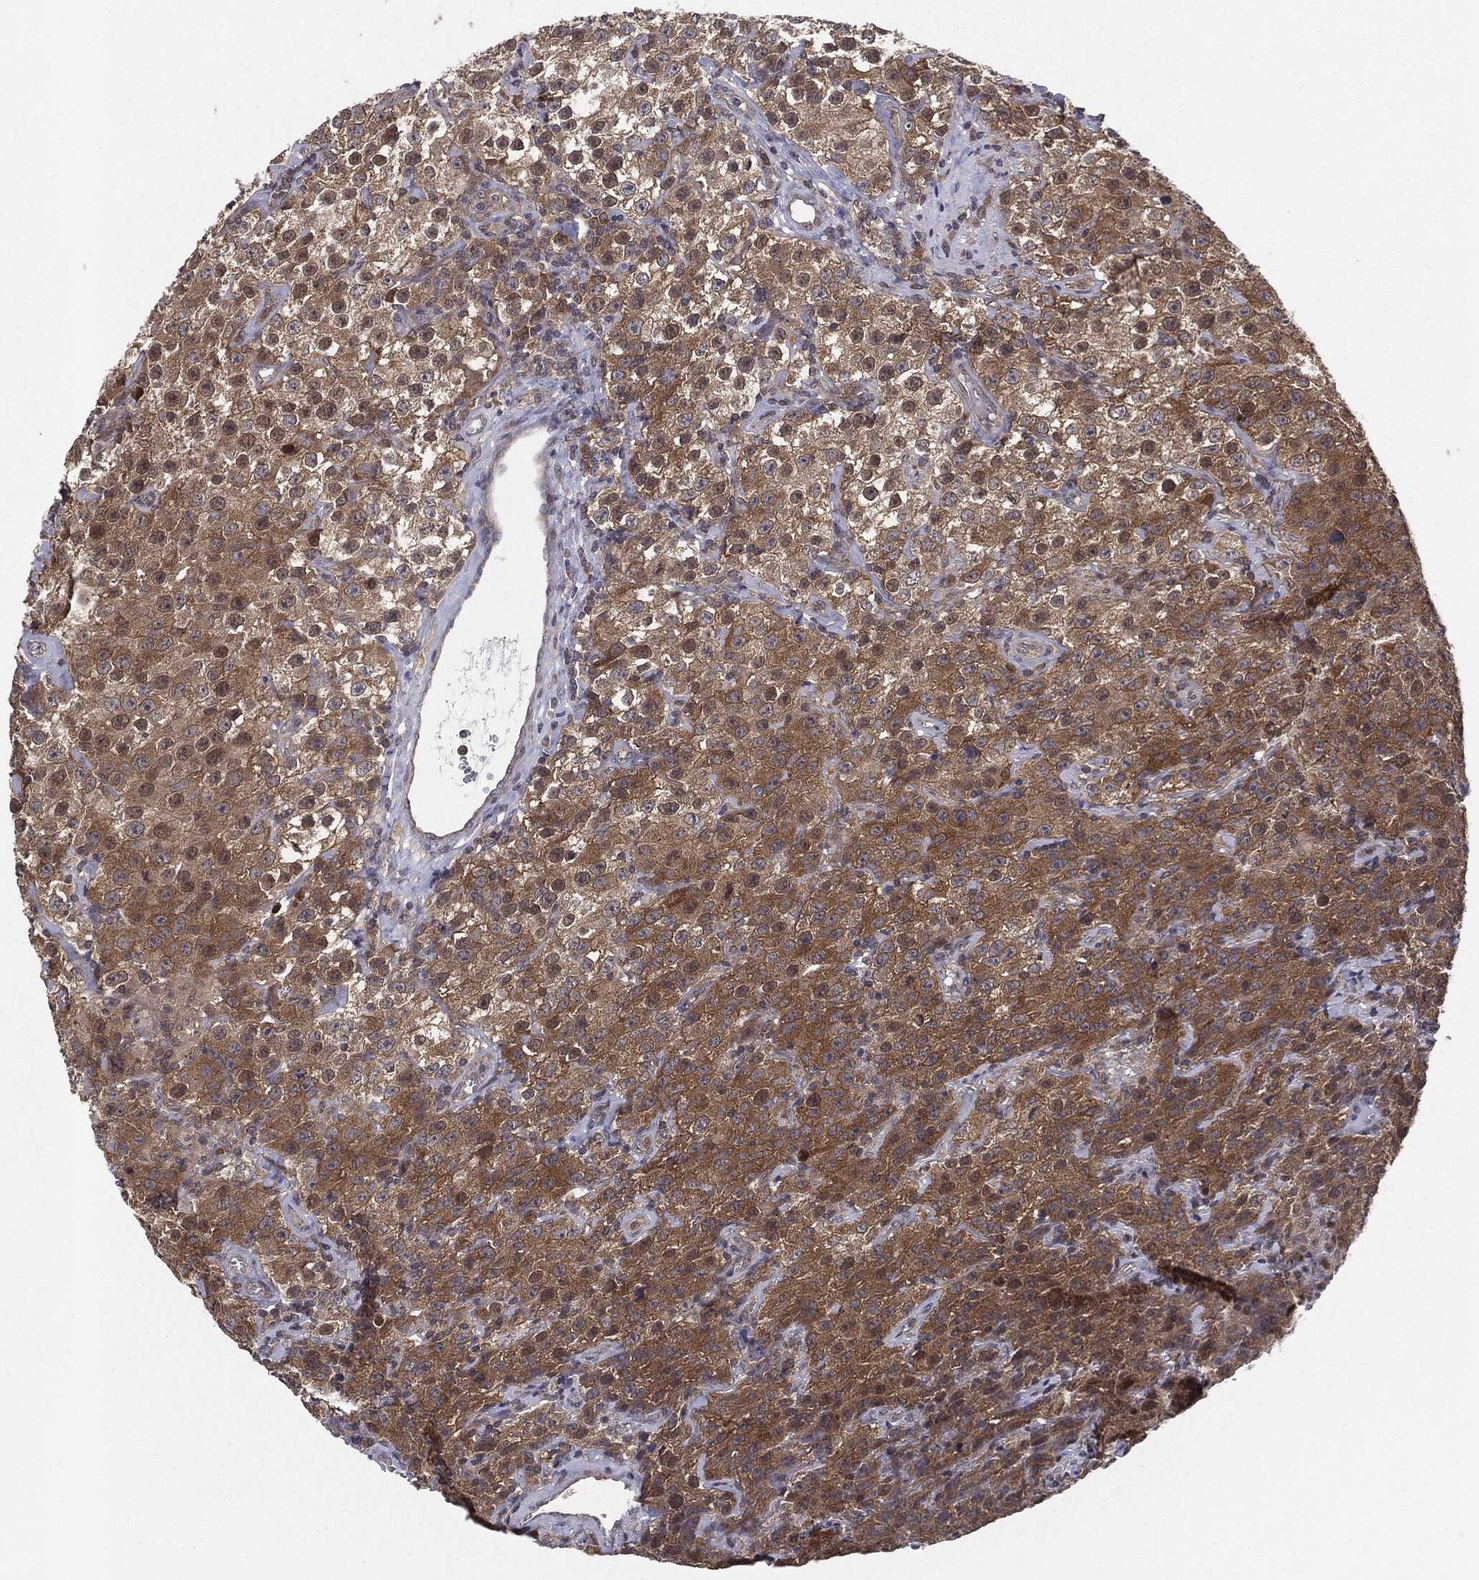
{"staining": {"intensity": "strong", "quantity": ">75%", "location": "cytoplasmic/membranous"}, "tissue": "testis cancer", "cell_type": "Tumor cells", "image_type": "cancer", "snomed": [{"axis": "morphology", "description": "Seminoma, NOS"}, {"axis": "topography", "description": "Testis"}], "caption": "Immunohistochemistry of testis cancer (seminoma) demonstrates high levels of strong cytoplasmic/membranous positivity in about >75% of tumor cells.", "gene": "KRT7", "patient": {"sex": "male", "age": 52}}